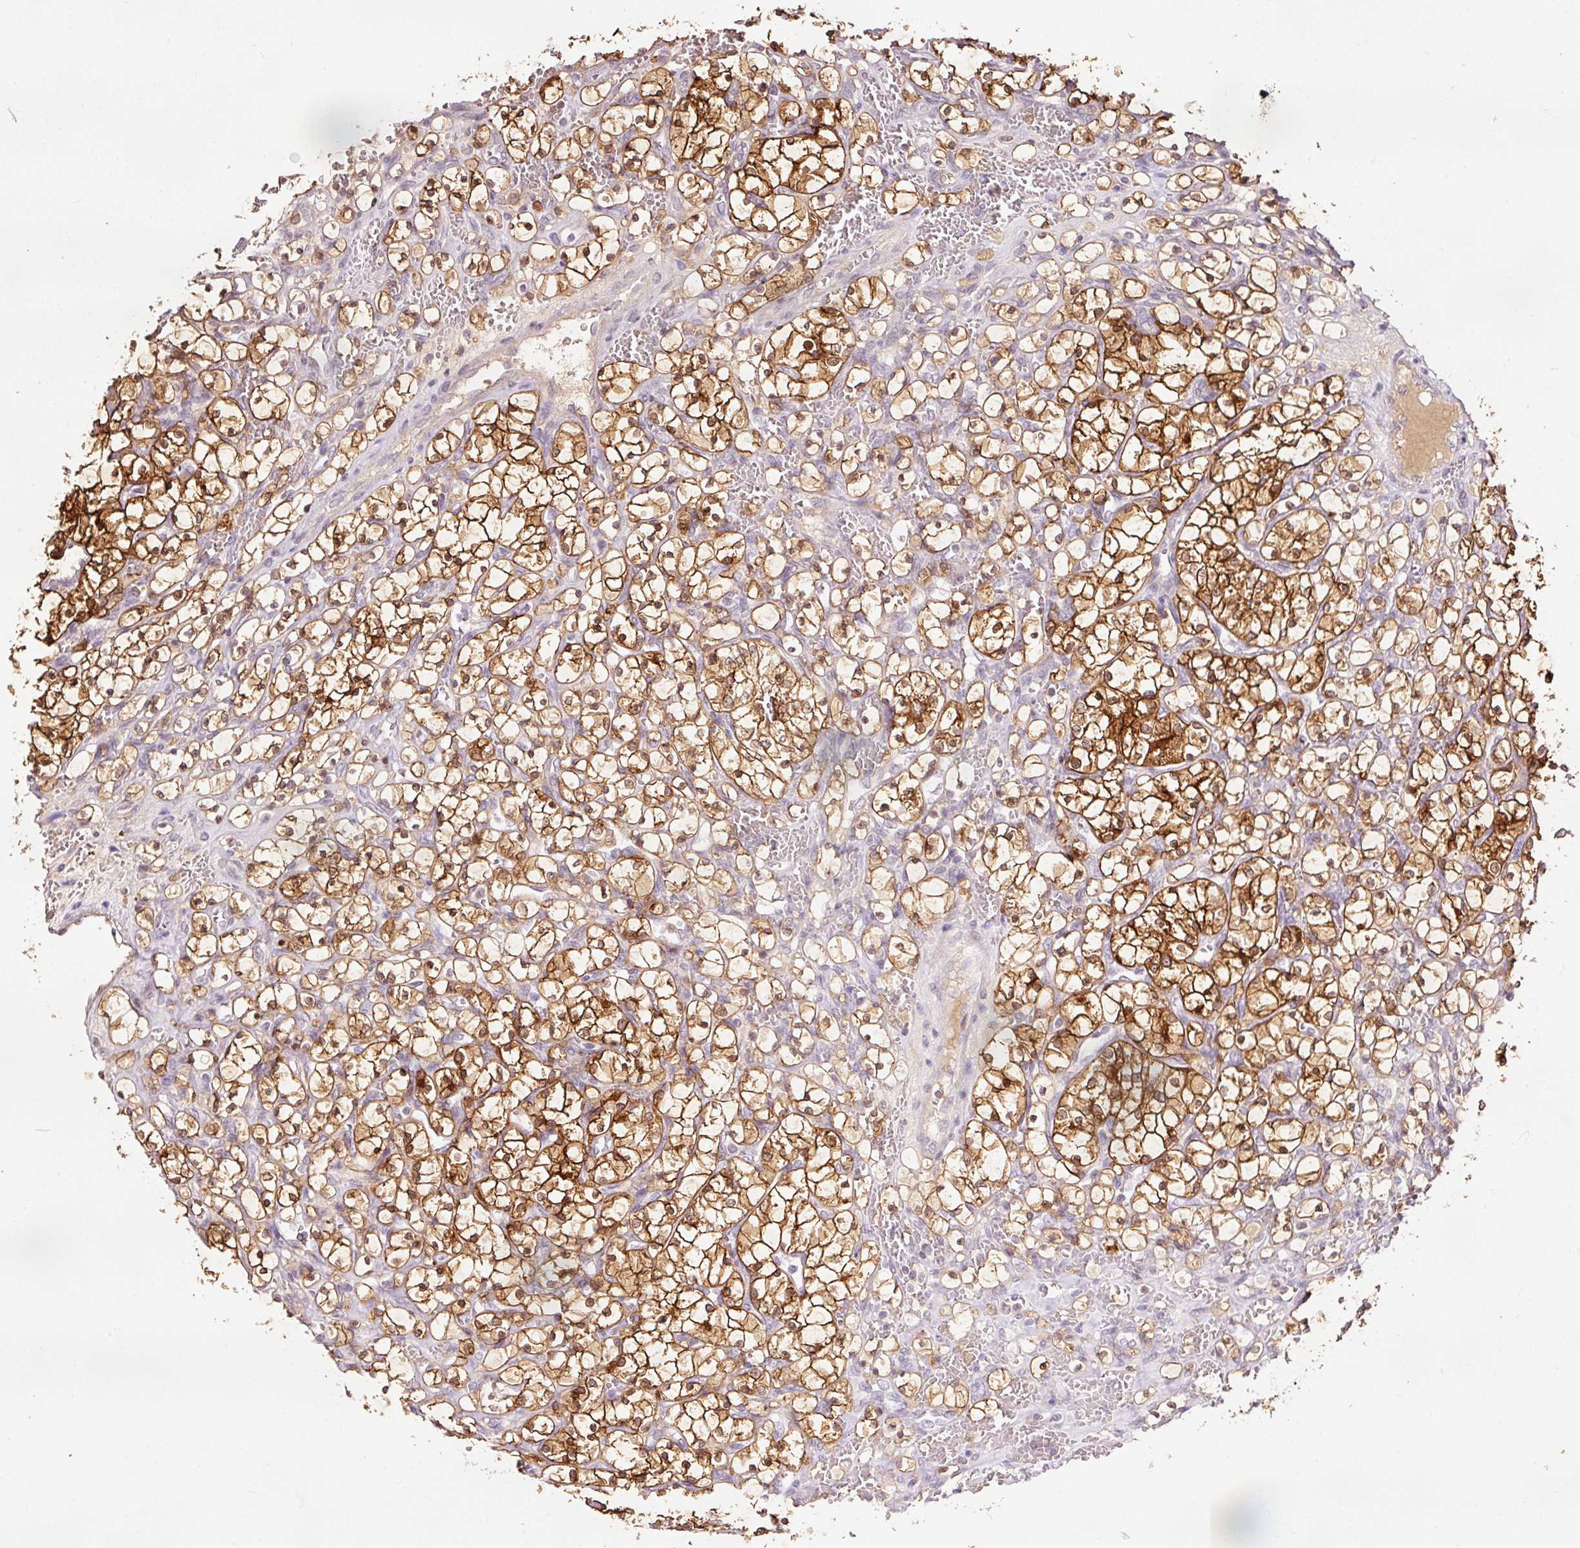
{"staining": {"intensity": "strong", "quantity": ">75%", "location": "cytoplasmic/membranous,nuclear"}, "tissue": "renal cancer", "cell_type": "Tumor cells", "image_type": "cancer", "snomed": [{"axis": "morphology", "description": "Adenocarcinoma, NOS"}, {"axis": "topography", "description": "Kidney"}], "caption": "A high-resolution image shows IHC staining of renal cancer, which demonstrates strong cytoplasmic/membranous and nuclear staining in about >75% of tumor cells. The staining was performed using DAB (3,3'-diaminobenzidine), with brown indicating positive protein expression. Nuclei are stained blue with hematoxylin.", "gene": "FBXL14", "patient": {"sex": "female", "age": 69}}